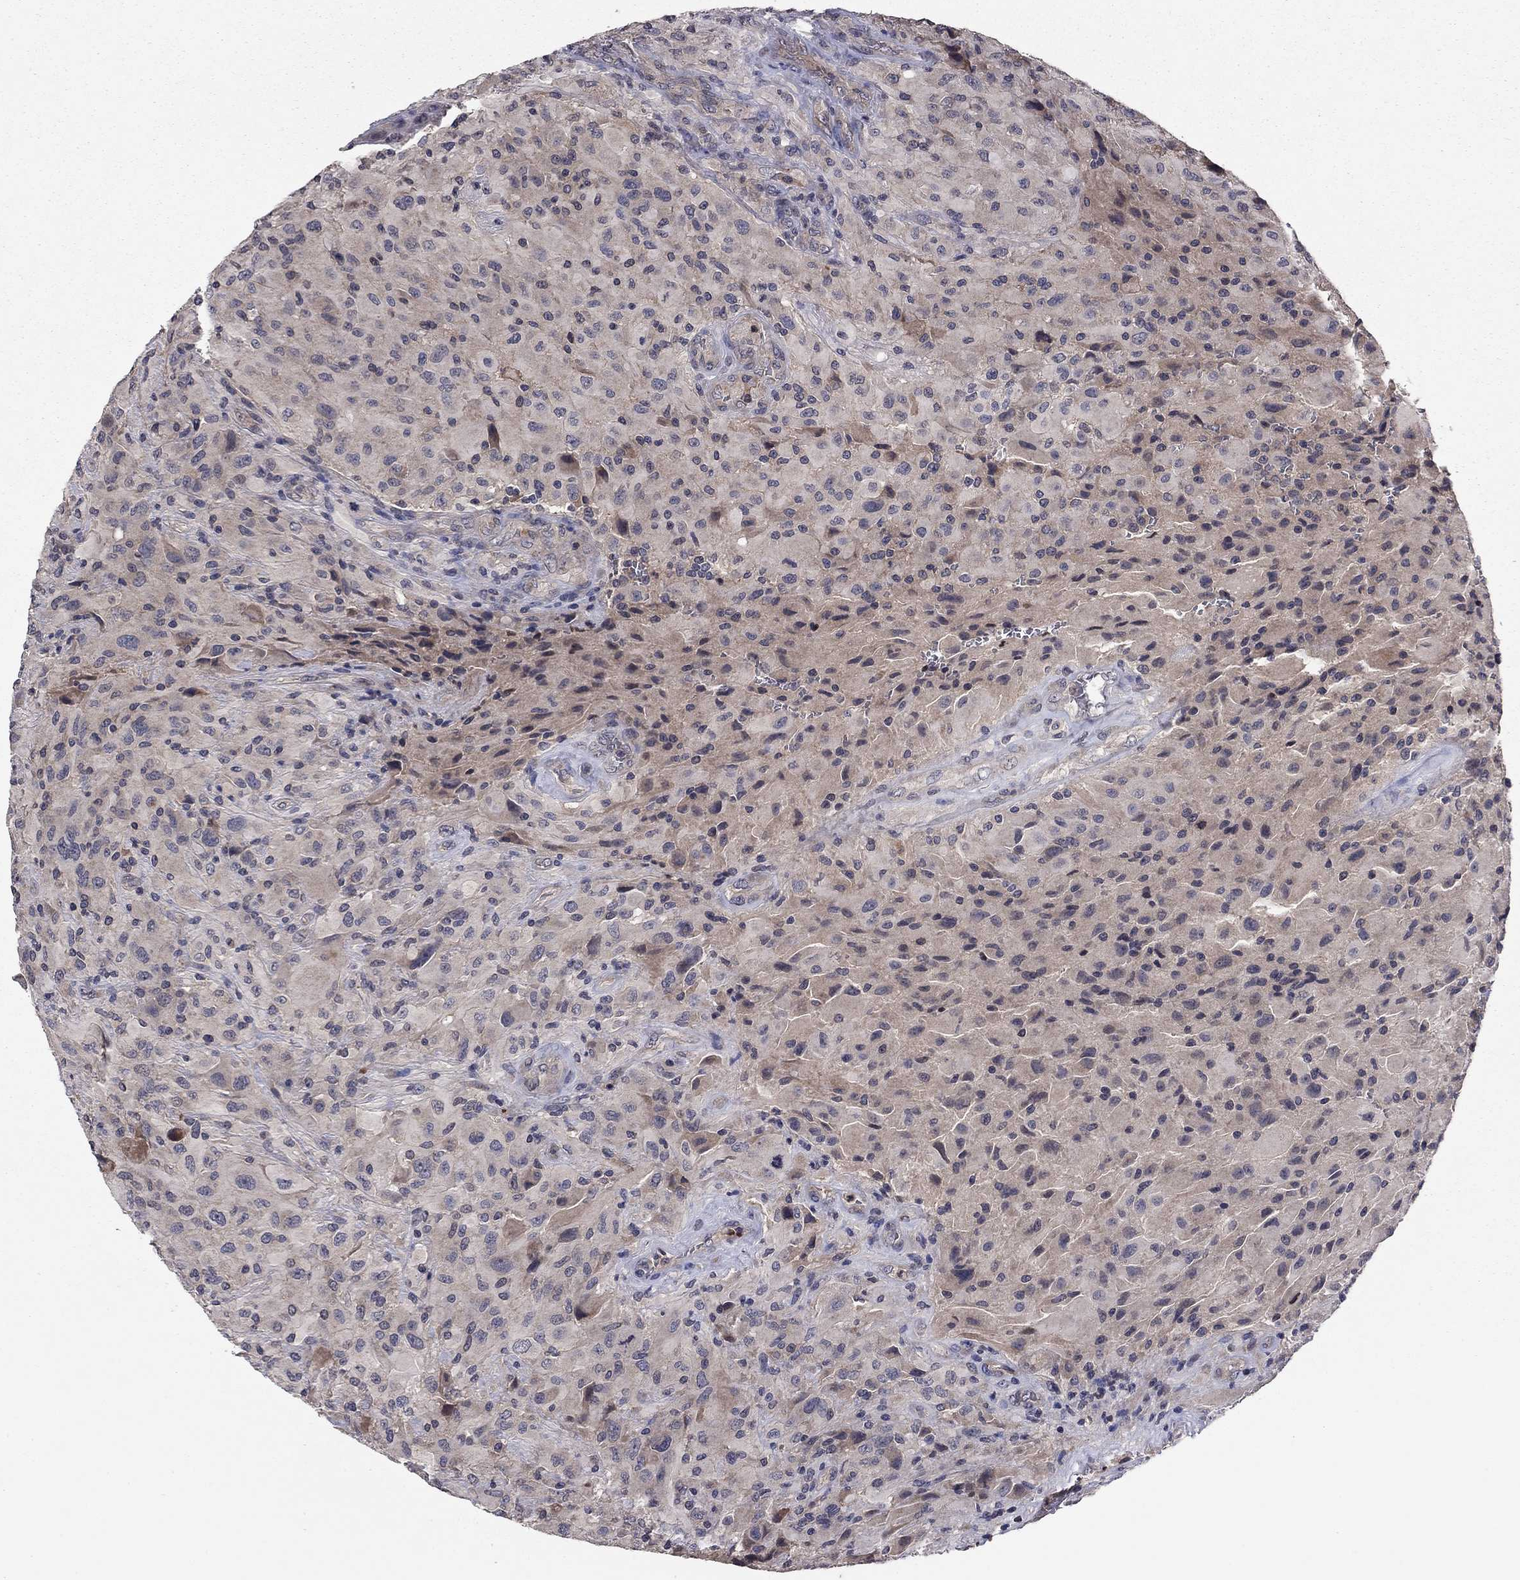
{"staining": {"intensity": "weak", "quantity": "25%-75%", "location": "cytoplasmic/membranous"}, "tissue": "glioma", "cell_type": "Tumor cells", "image_type": "cancer", "snomed": [{"axis": "morphology", "description": "Glioma, malignant, High grade"}, {"axis": "topography", "description": "Cerebral cortex"}], "caption": "Protein analysis of malignant high-grade glioma tissue shows weak cytoplasmic/membranous staining in approximately 25%-75% of tumor cells.", "gene": "PROS1", "patient": {"sex": "male", "age": 35}}